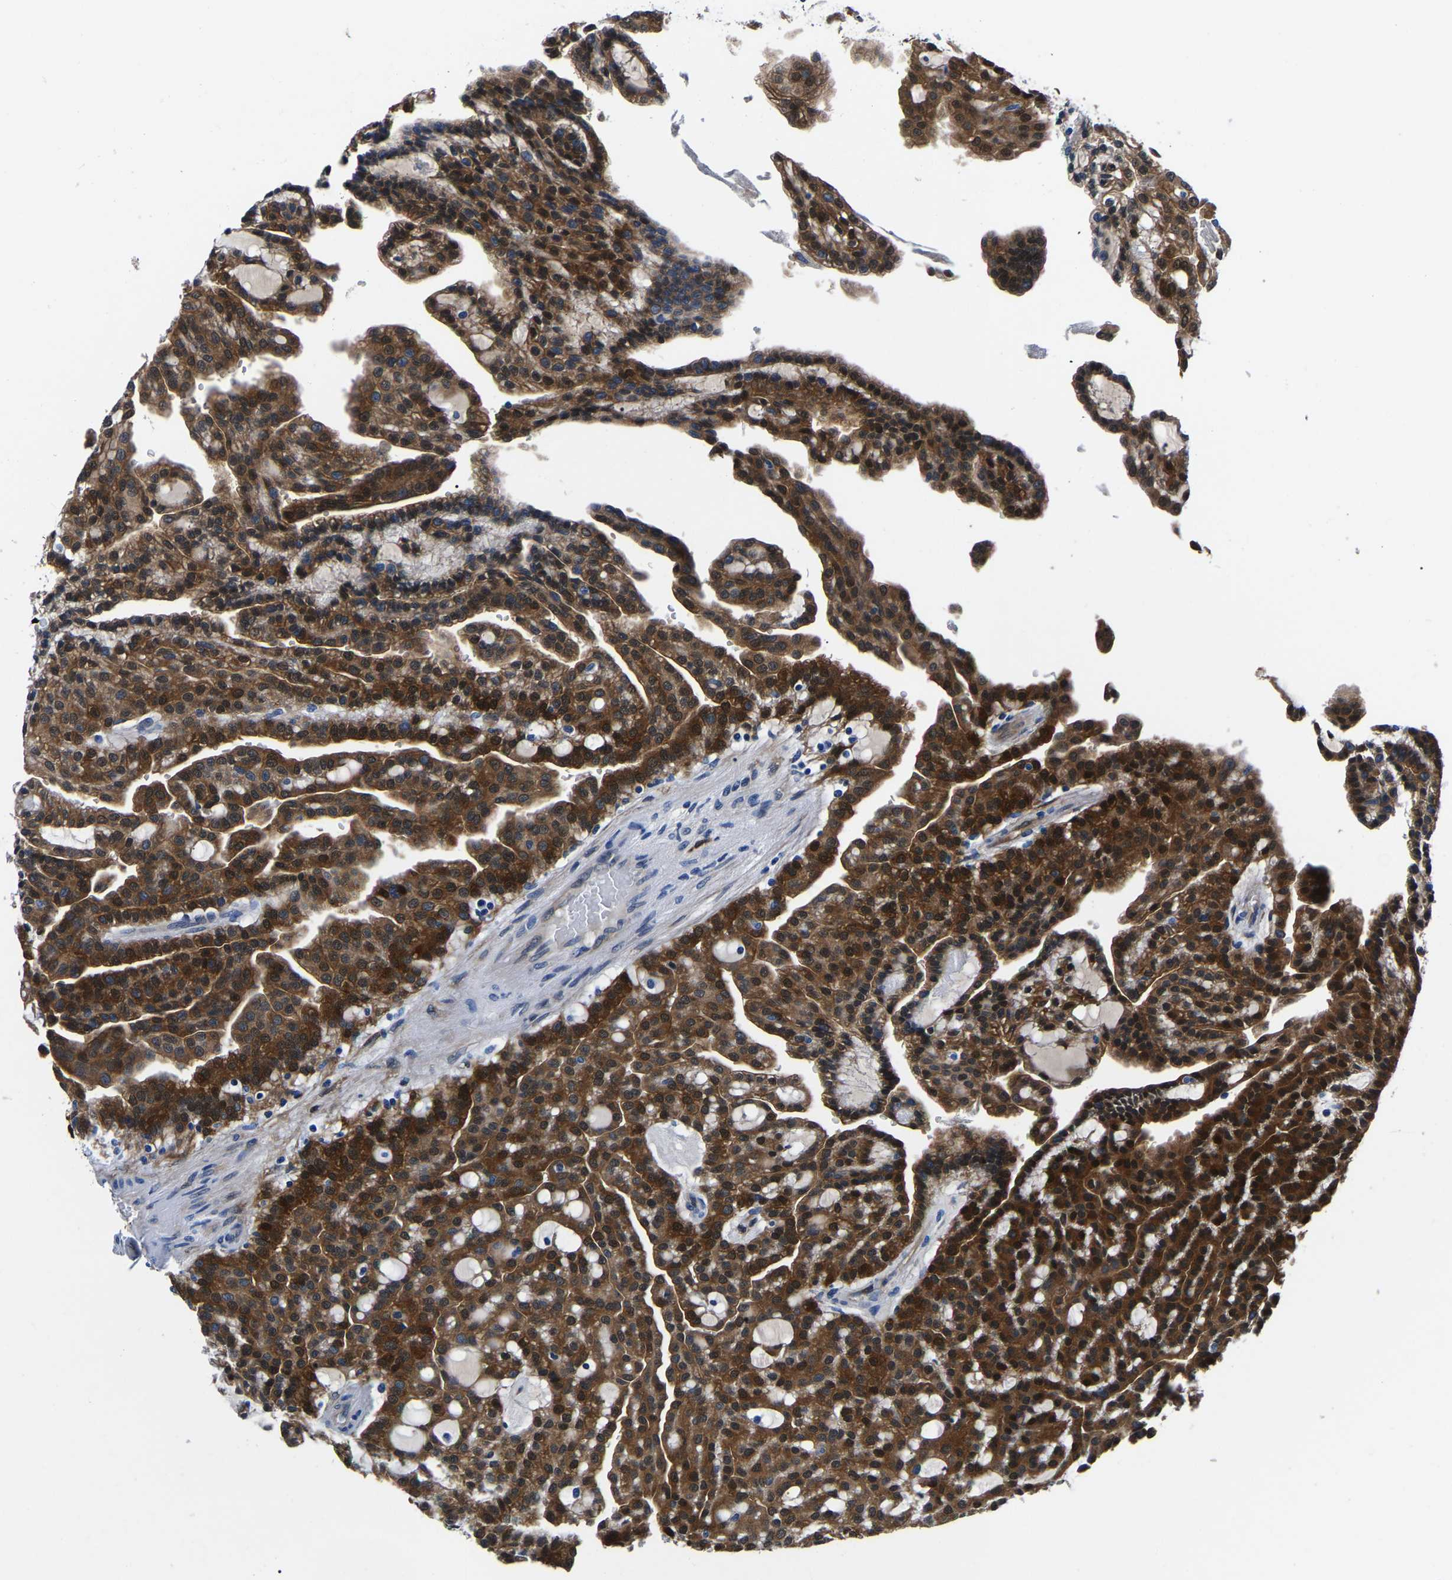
{"staining": {"intensity": "strong", "quantity": ">75%", "location": "cytoplasmic/membranous"}, "tissue": "renal cancer", "cell_type": "Tumor cells", "image_type": "cancer", "snomed": [{"axis": "morphology", "description": "Adenocarcinoma, NOS"}, {"axis": "topography", "description": "Kidney"}], "caption": "Strong cytoplasmic/membranous expression is appreciated in approximately >75% of tumor cells in adenocarcinoma (renal).", "gene": "S100A13", "patient": {"sex": "male", "age": 63}}